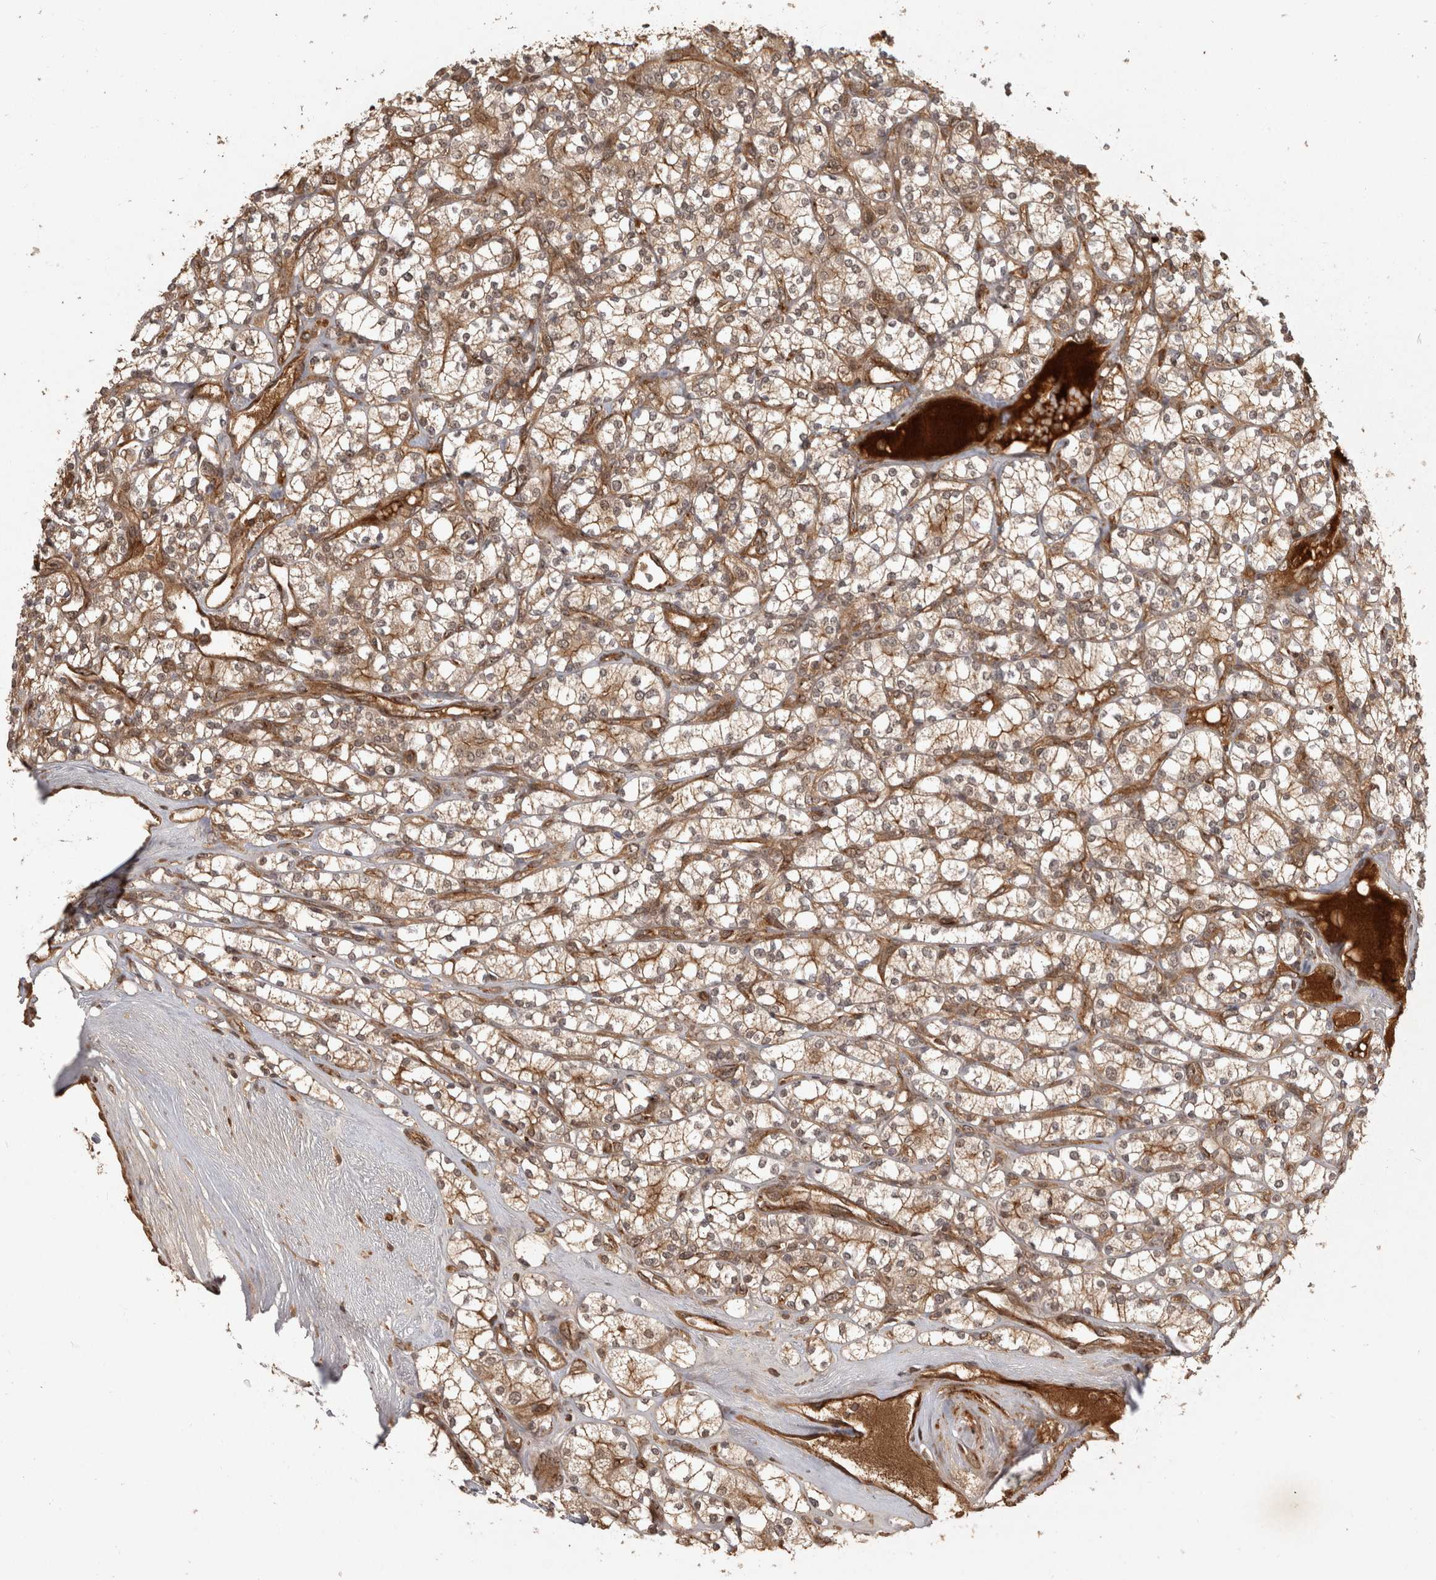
{"staining": {"intensity": "weak", "quantity": "25%-75%", "location": "cytoplasmic/membranous"}, "tissue": "renal cancer", "cell_type": "Tumor cells", "image_type": "cancer", "snomed": [{"axis": "morphology", "description": "Adenocarcinoma, NOS"}, {"axis": "topography", "description": "Kidney"}], "caption": "Protein positivity by IHC shows weak cytoplasmic/membranous expression in approximately 25%-75% of tumor cells in renal cancer (adenocarcinoma).", "gene": "CAMSAP2", "patient": {"sex": "male", "age": 77}}